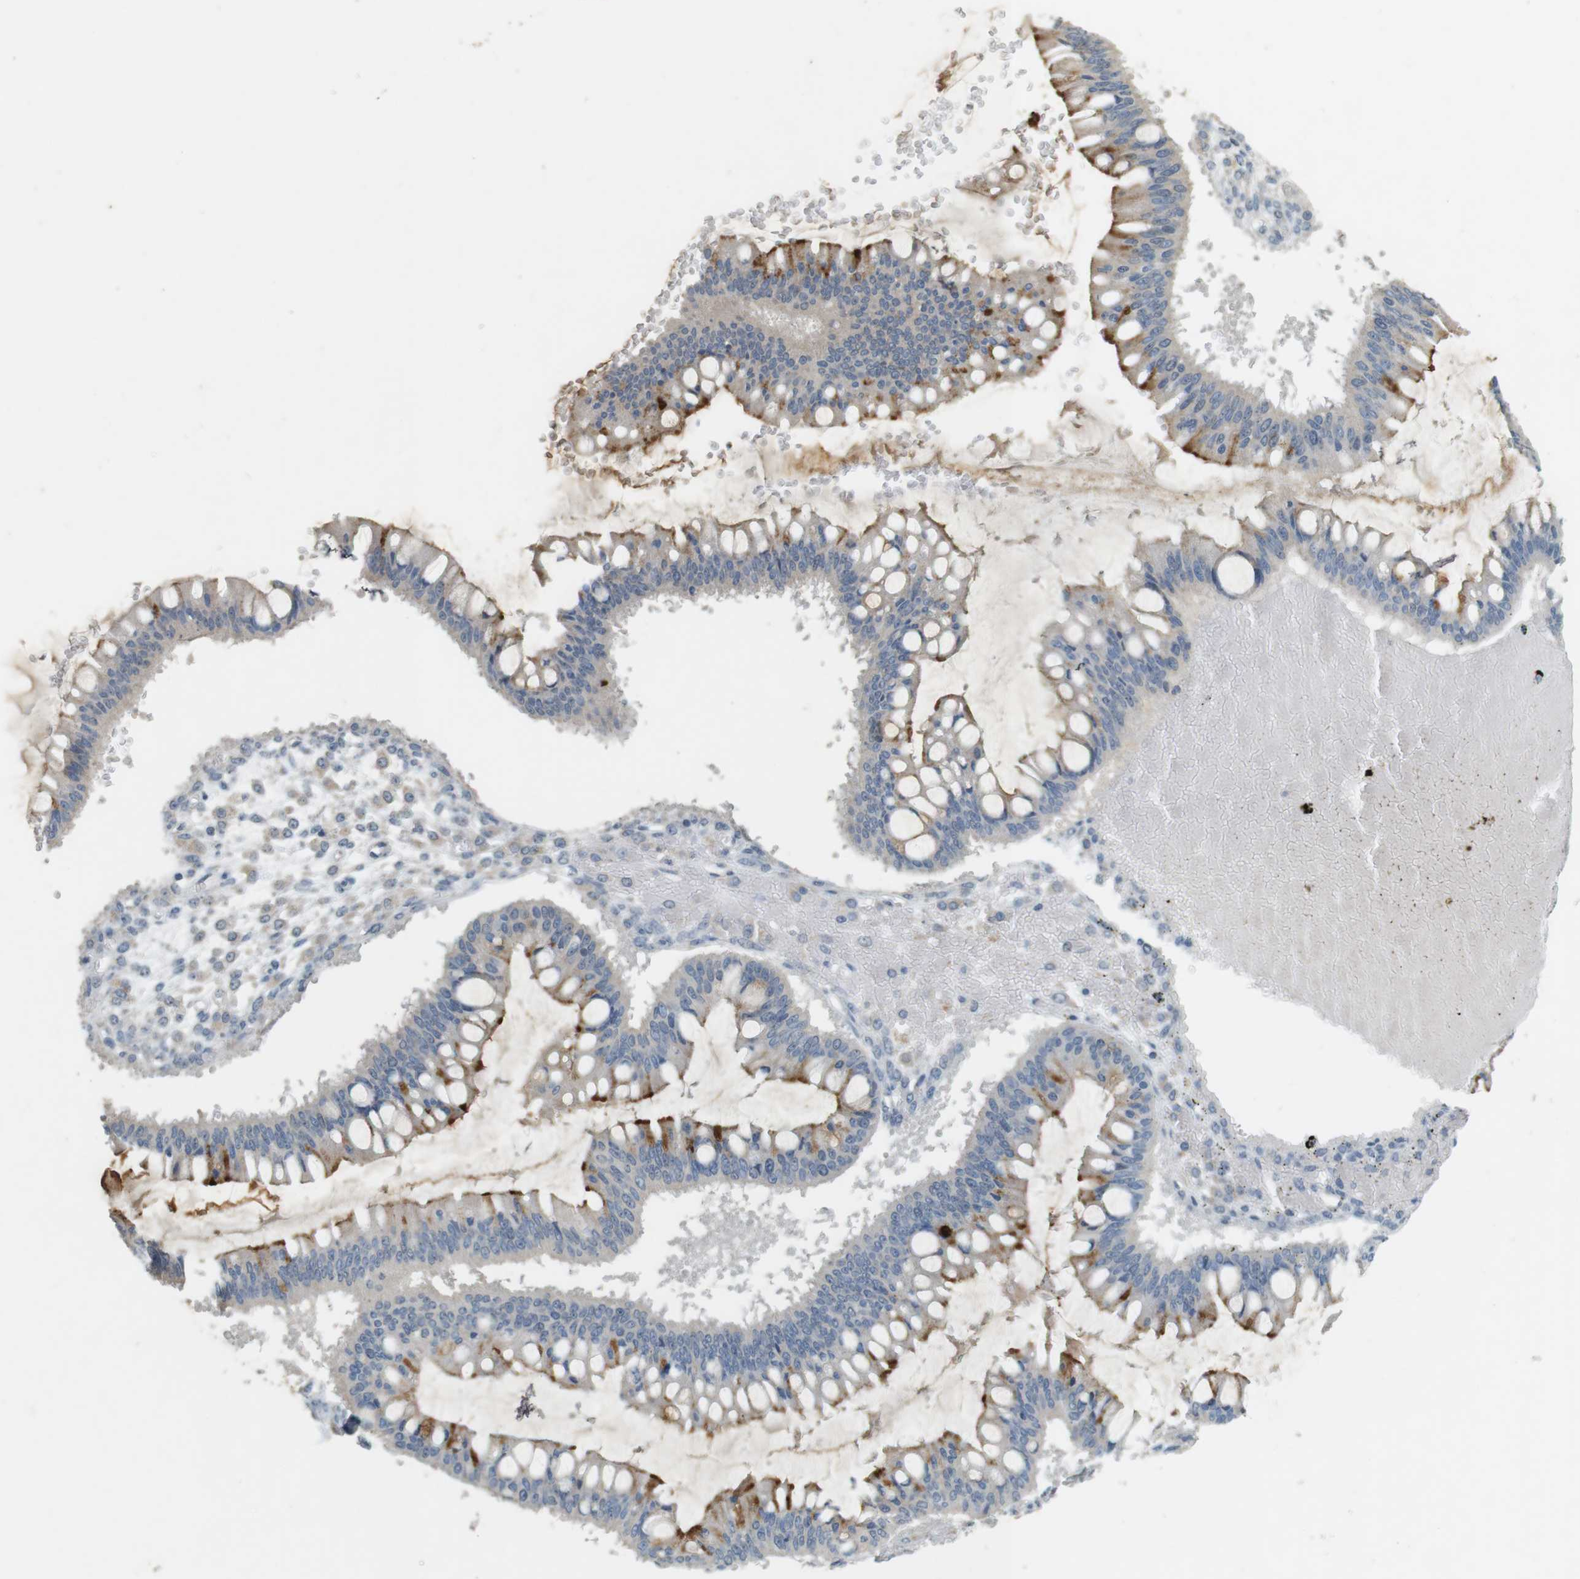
{"staining": {"intensity": "strong", "quantity": "25%-75%", "location": "cytoplasmic/membranous"}, "tissue": "ovarian cancer", "cell_type": "Tumor cells", "image_type": "cancer", "snomed": [{"axis": "morphology", "description": "Cystadenocarcinoma, mucinous, NOS"}, {"axis": "topography", "description": "Ovary"}], "caption": "This micrograph demonstrates IHC staining of ovarian mucinous cystadenocarcinoma, with high strong cytoplasmic/membranous staining in about 25%-75% of tumor cells.", "gene": "MUC5B", "patient": {"sex": "female", "age": 73}}